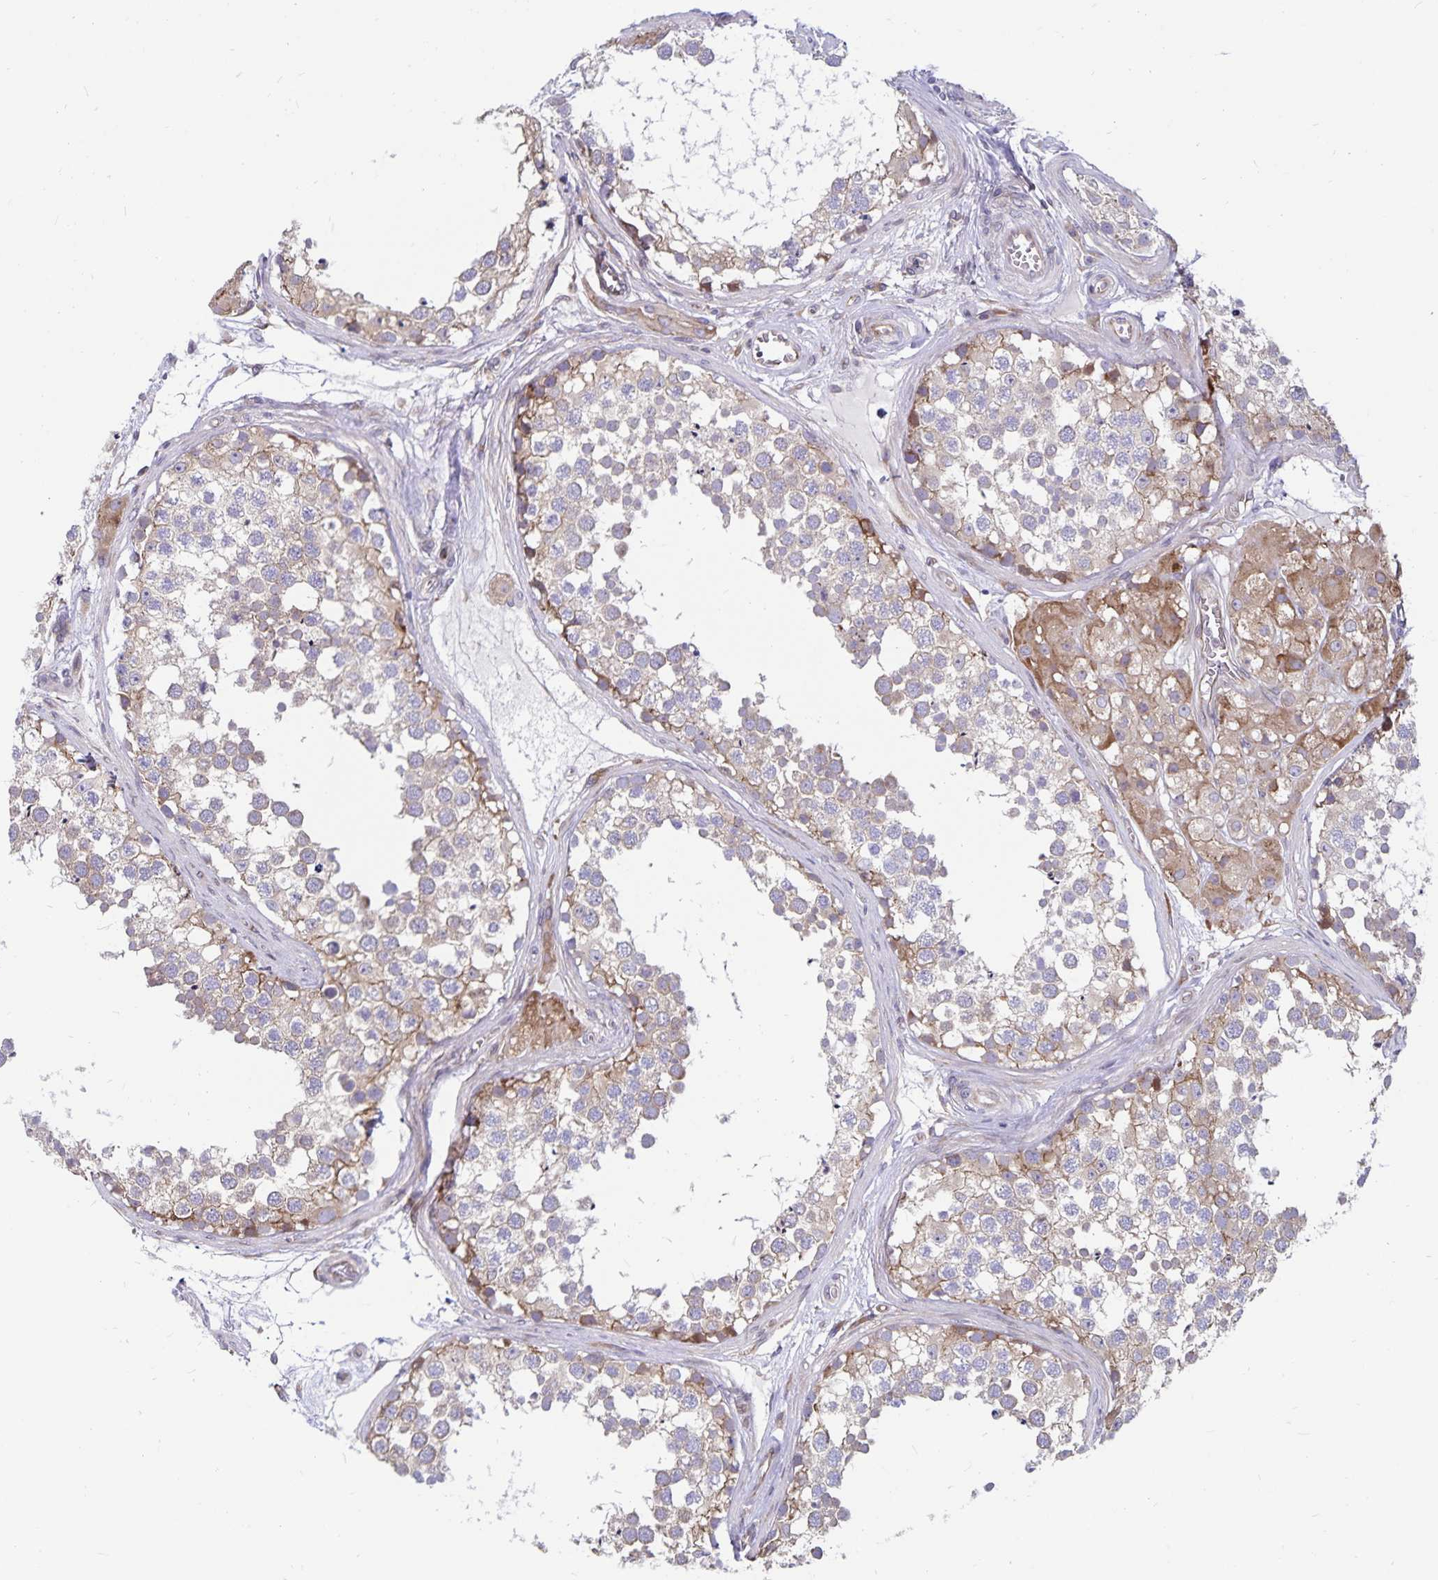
{"staining": {"intensity": "moderate", "quantity": "25%-75%", "location": "cytoplasmic/membranous"}, "tissue": "testis", "cell_type": "Cells in seminiferous ducts", "image_type": "normal", "snomed": [{"axis": "morphology", "description": "Normal tissue, NOS"}, {"axis": "morphology", "description": "Seminoma, NOS"}, {"axis": "topography", "description": "Testis"}], "caption": "An image showing moderate cytoplasmic/membranous positivity in about 25%-75% of cells in seminiferous ducts in benign testis, as visualized by brown immunohistochemical staining.", "gene": "SEC62", "patient": {"sex": "male", "age": 65}}